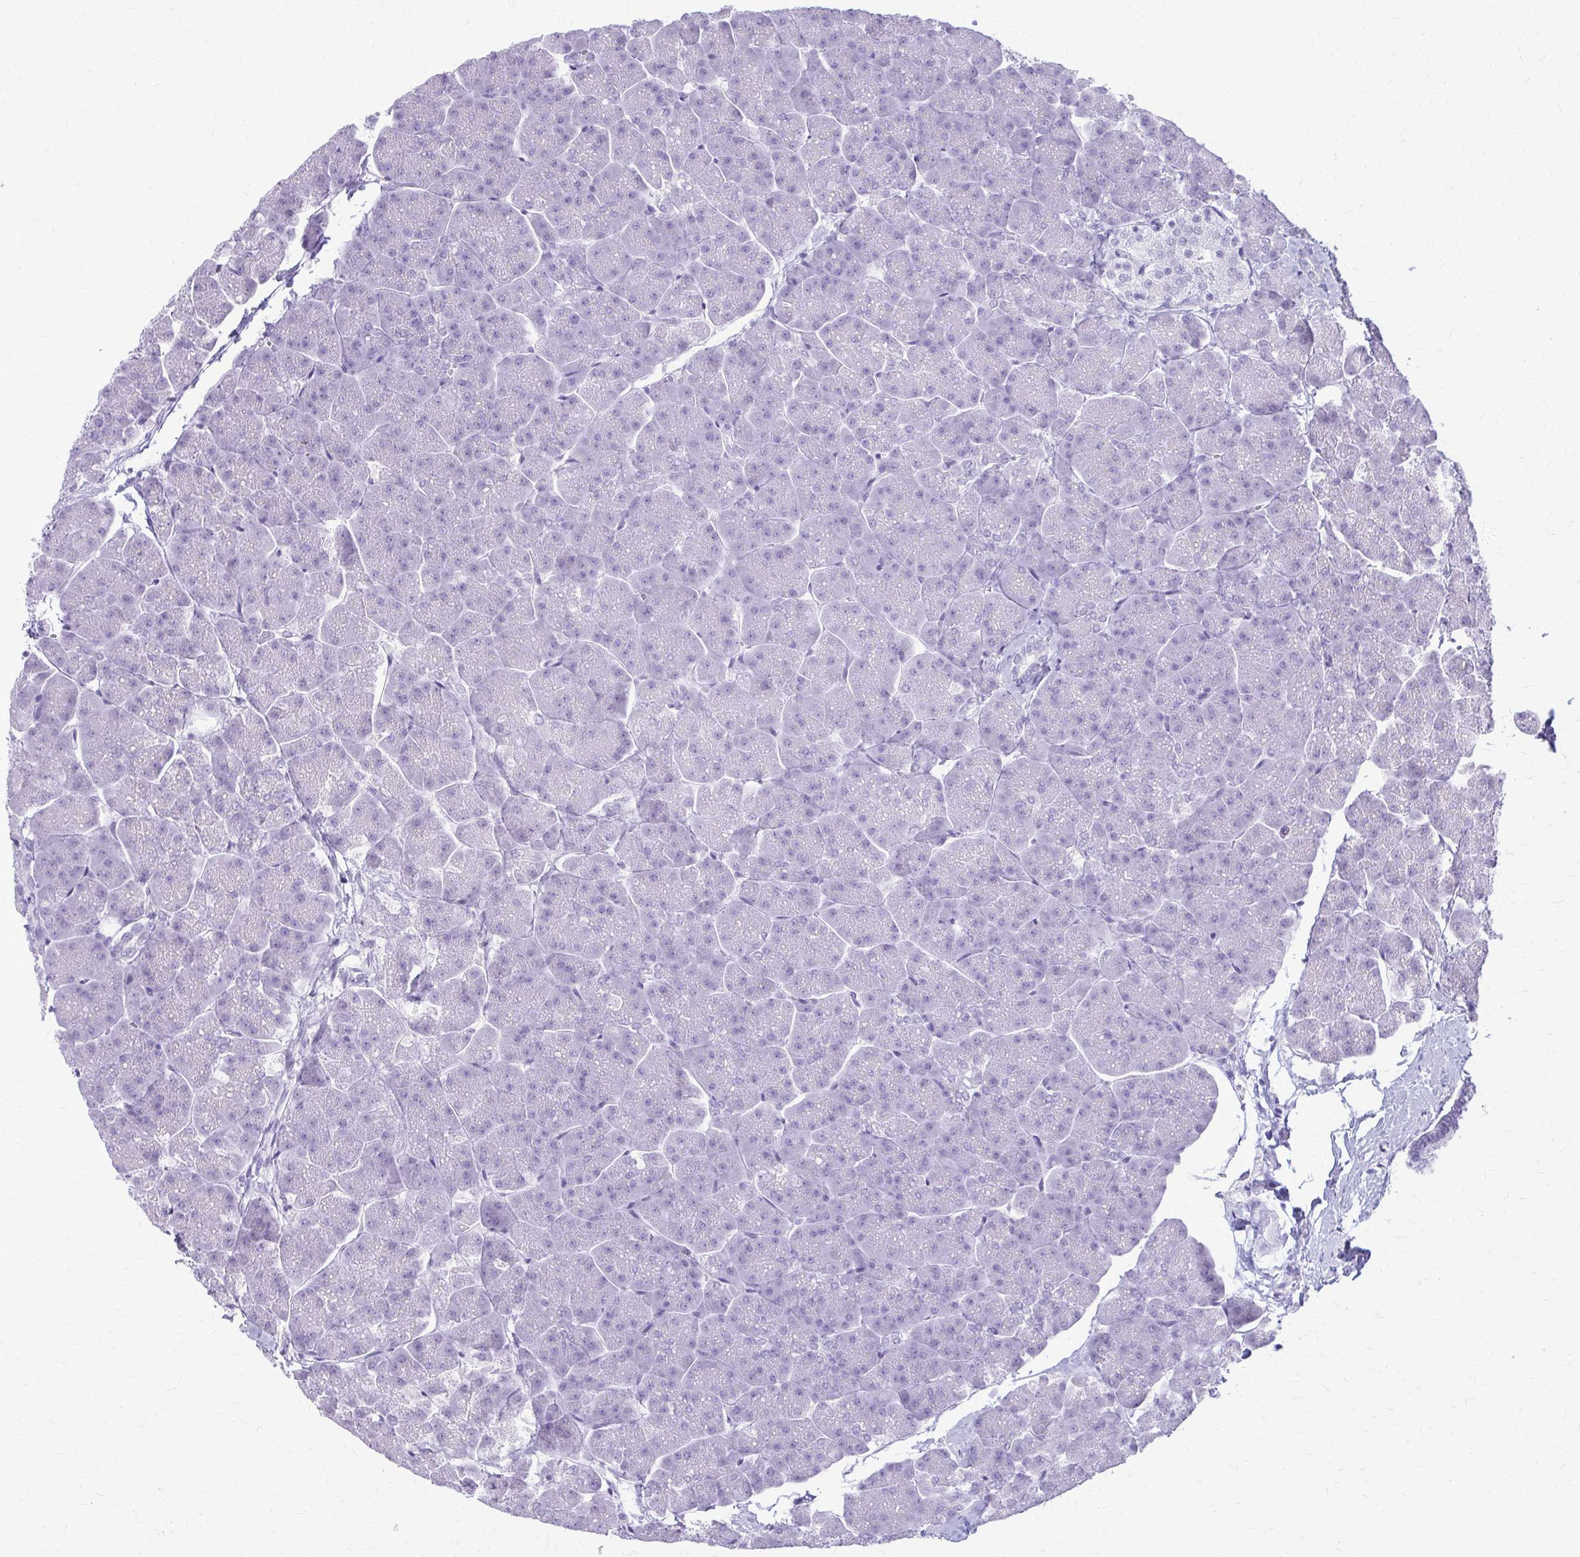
{"staining": {"intensity": "negative", "quantity": "none", "location": "none"}, "tissue": "pancreas", "cell_type": "Exocrine glandular cells", "image_type": "normal", "snomed": [{"axis": "morphology", "description": "Normal tissue, NOS"}, {"axis": "topography", "description": "Pancreas"}, {"axis": "topography", "description": "Peripheral nerve tissue"}], "caption": "IHC photomicrograph of normal pancreas: pancreas stained with DAB demonstrates no significant protein expression in exocrine glandular cells. The staining is performed using DAB brown chromogen with nuclei counter-stained in using hematoxylin.", "gene": "KRT5", "patient": {"sex": "male", "age": 54}}